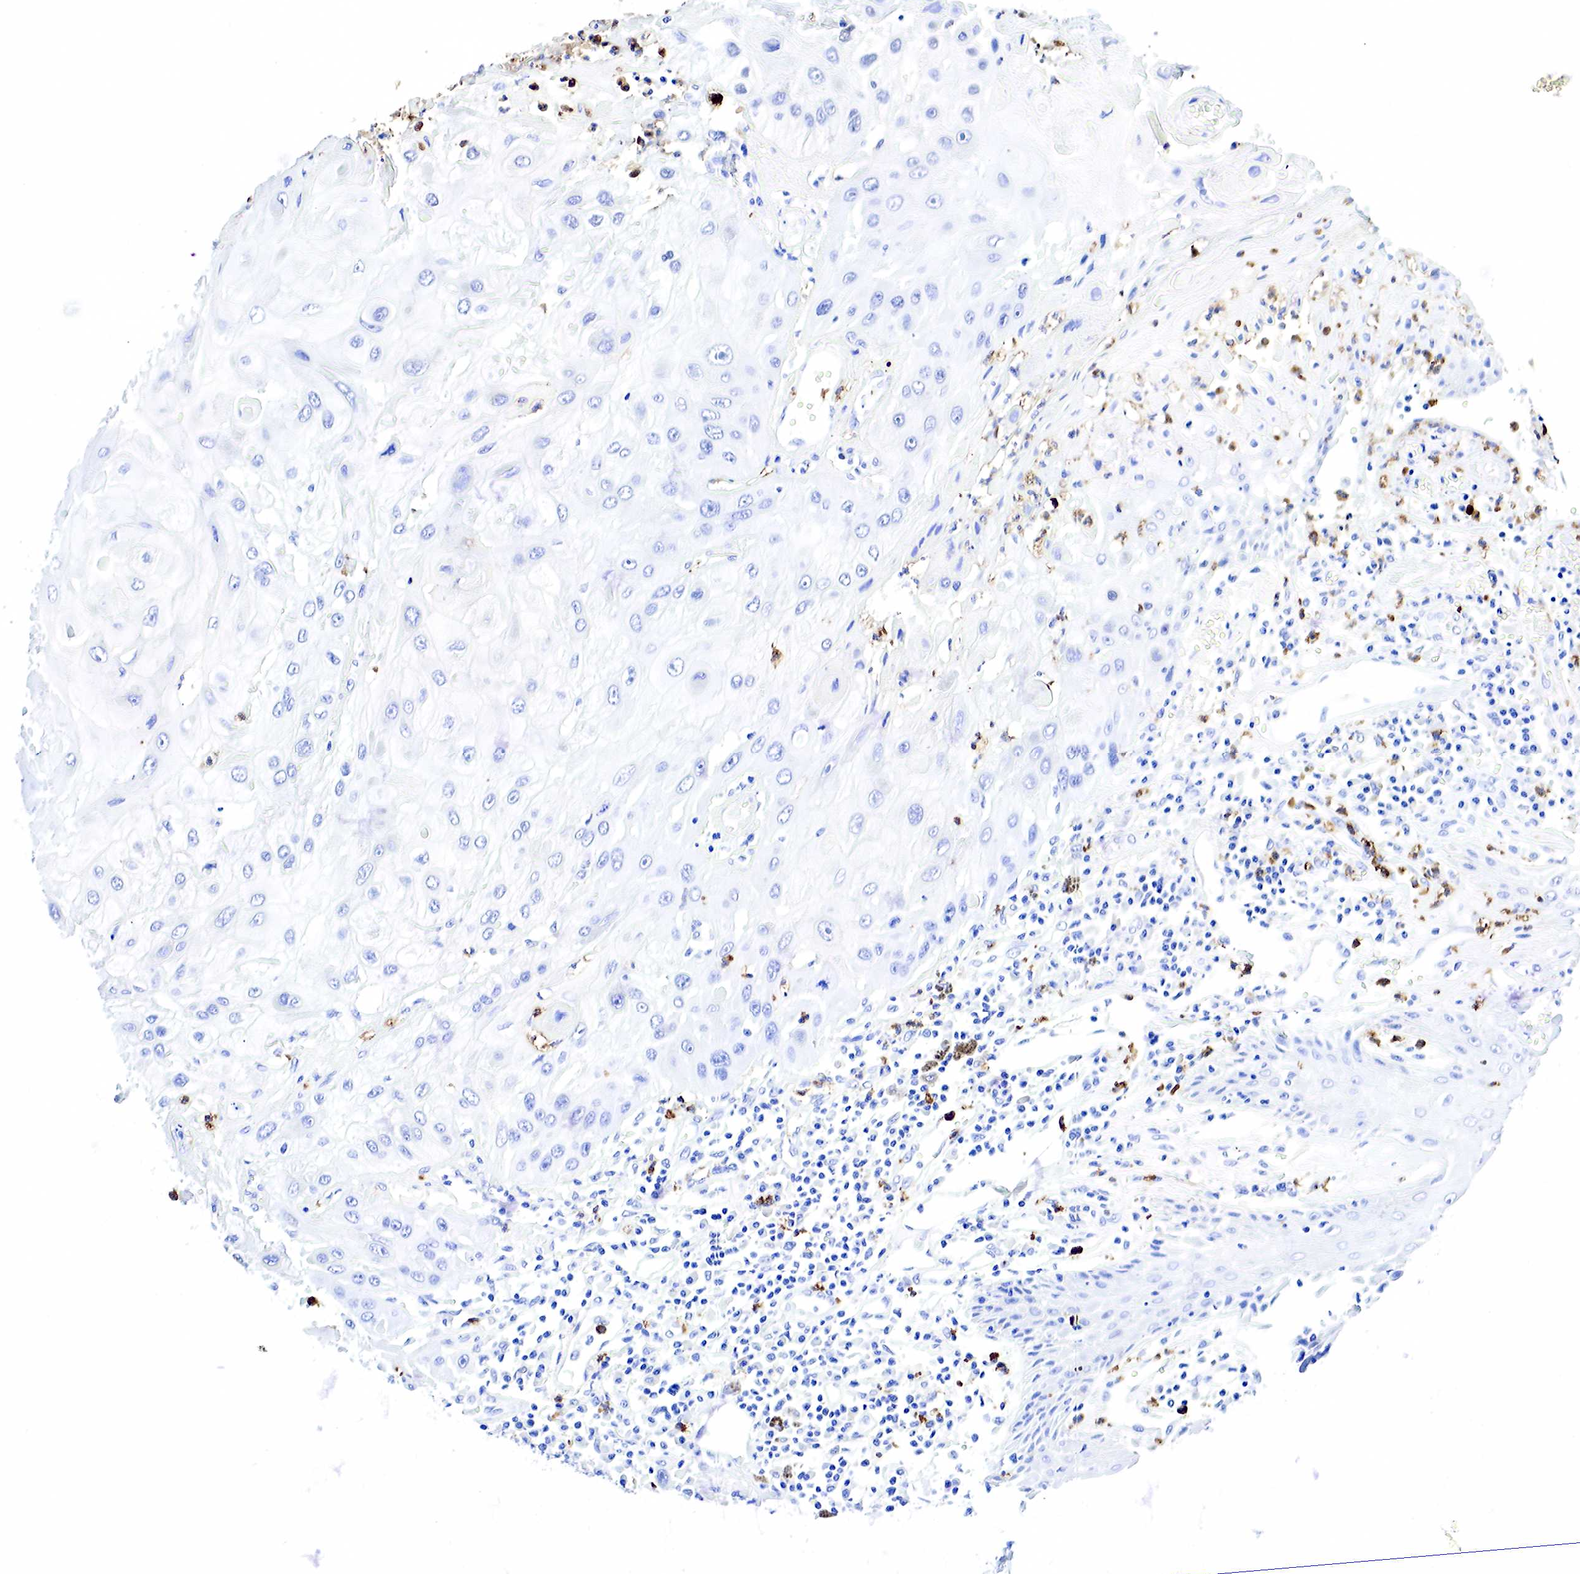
{"staining": {"intensity": "negative", "quantity": "none", "location": "none"}, "tissue": "skin cancer", "cell_type": "Tumor cells", "image_type": "cancer", "snomed": [{"axis": "morphology", "description": "Squamous cell carcinoma, NOS"}, {"axis": "topography", "description": "Skin"}, {"axis": "topography", "description": "Anal"}], "caption": "Tumor cells show no significant protein expression in skin cancer (squamous cell carcinoma).", "gene": "FUT4", "patient": {"sex": "male", "age": 61}}